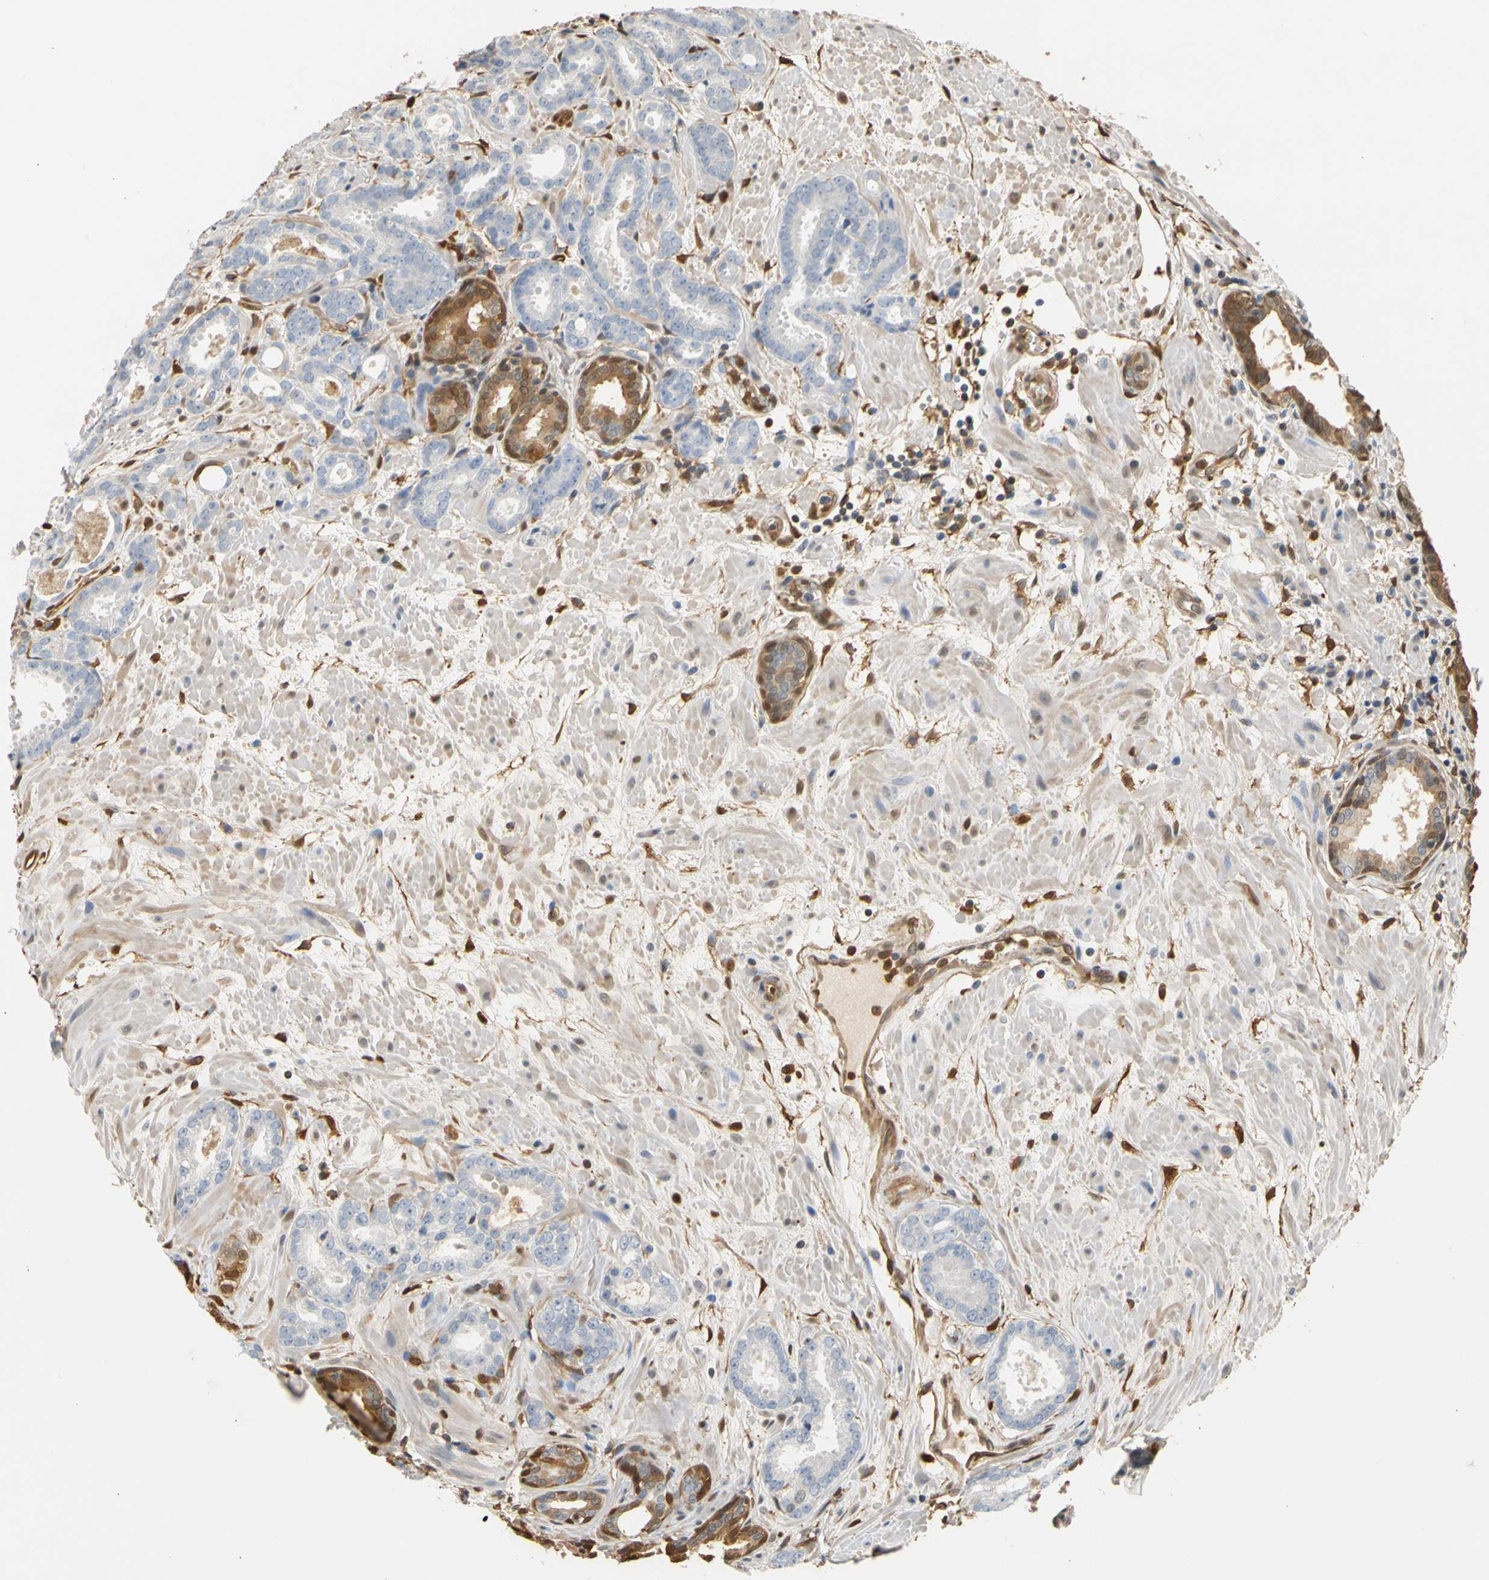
{"staining": {"intensity": "negative", "quantity": "none", "location": "none"}, "tissue": "prostate cancer", "cell_type": "Tumor cells", "image_type": "cancer", "snomed": [{"axis": "morphology", "description": "Adenocarcinoma, Low grade"}, {"axis": "topography", "description": "Prostate"}], "caption": "Tumor cells are negative for protein expression in human prostate cancer. (Stains: DAB IHC with hematoxylin counter stain, Microscopy: brightfield microscopy at high magnification).", "gene": "S100A6", "patient": {"sex": "male", "age": 57}}